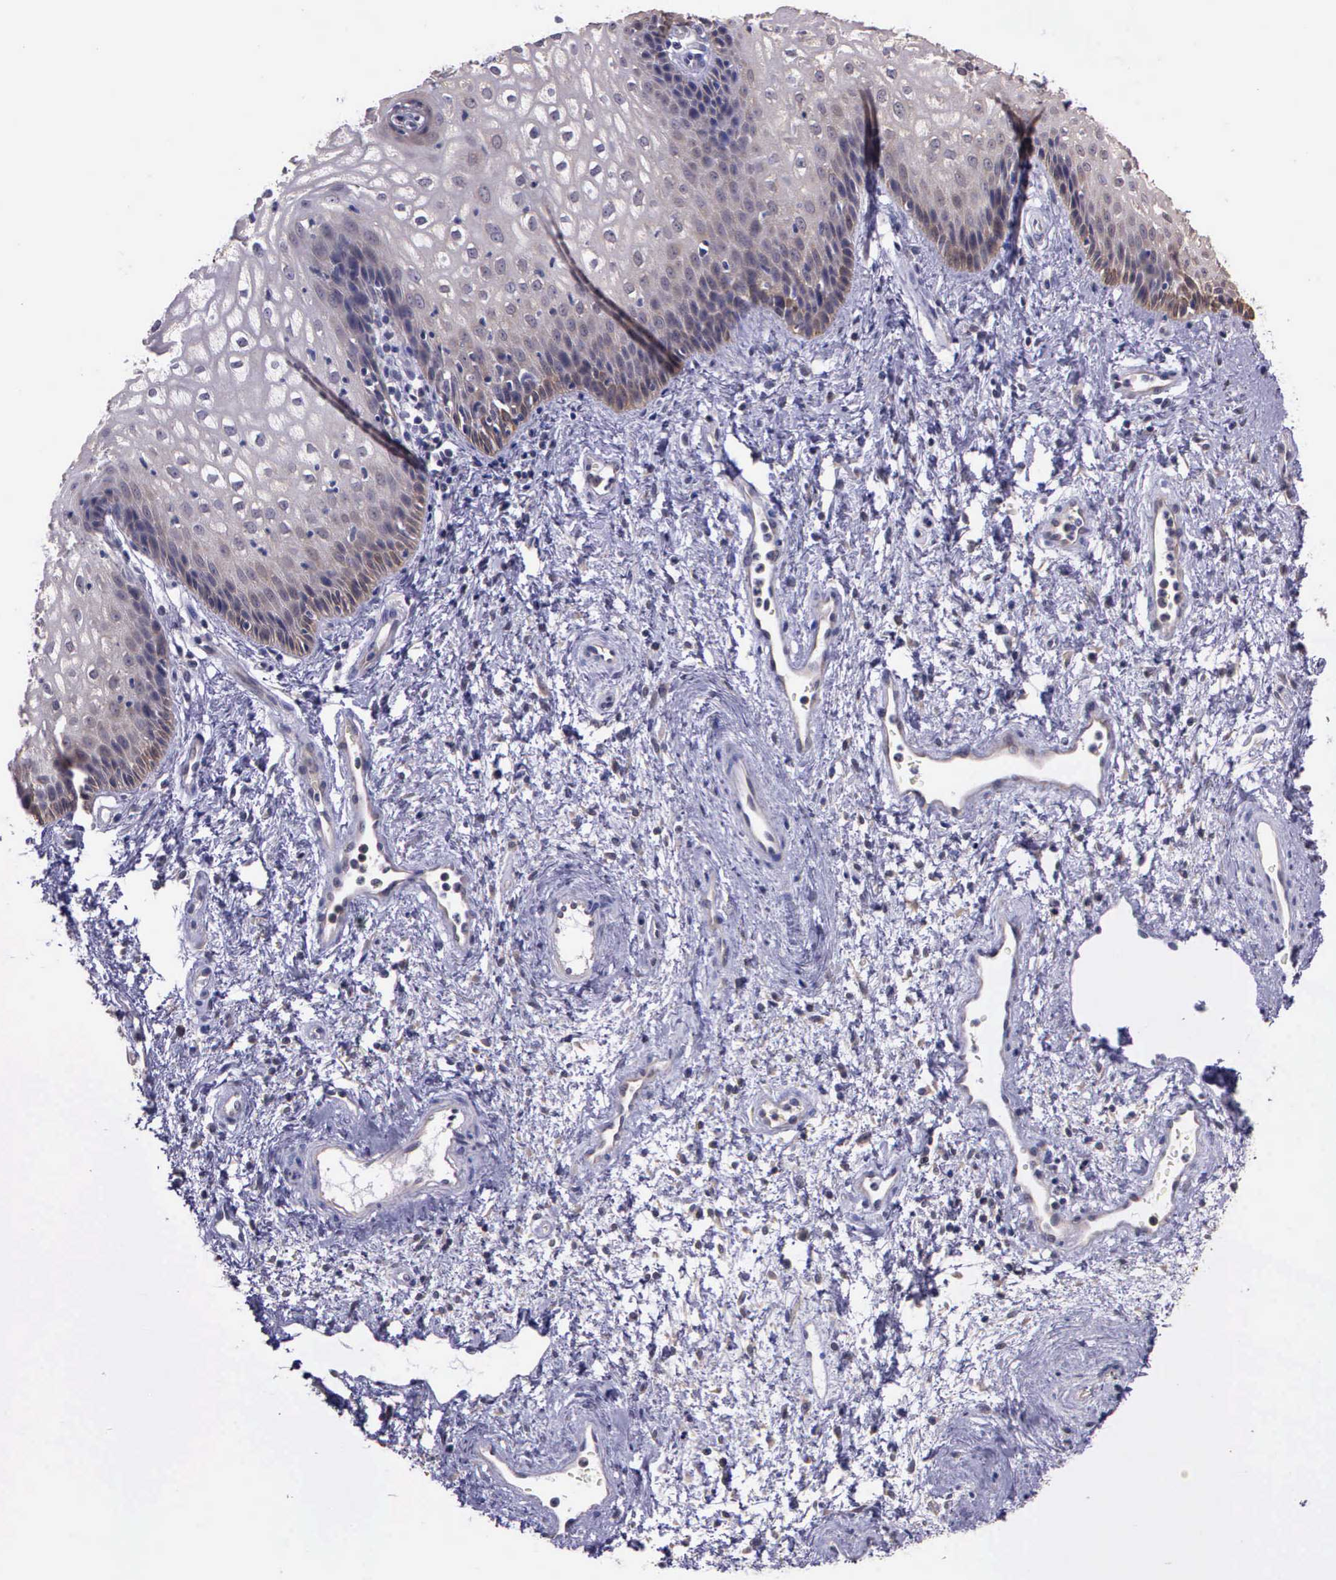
{"staining": {"intensity": "negative", "quantity": "none", "location": "none"}, "tissue": "vagina", "cell_type": "Squamous epithelial cells", "image_type": "normal", "snomed": [{"axis": "morphology", "description": "Normal tissue, NOS"}, {"axis": "topography", "description": "Vagina"}], "caption": "Immunohistochemistry (IHC) image of normal vagina: human vagina stained with DAB (3,3'-diaminobenzidine) reveals no significant protein positivity in squamous epithelial cells.", "gene": "IGBP1P2", "patient": {"sex": "female", "age": 34}}